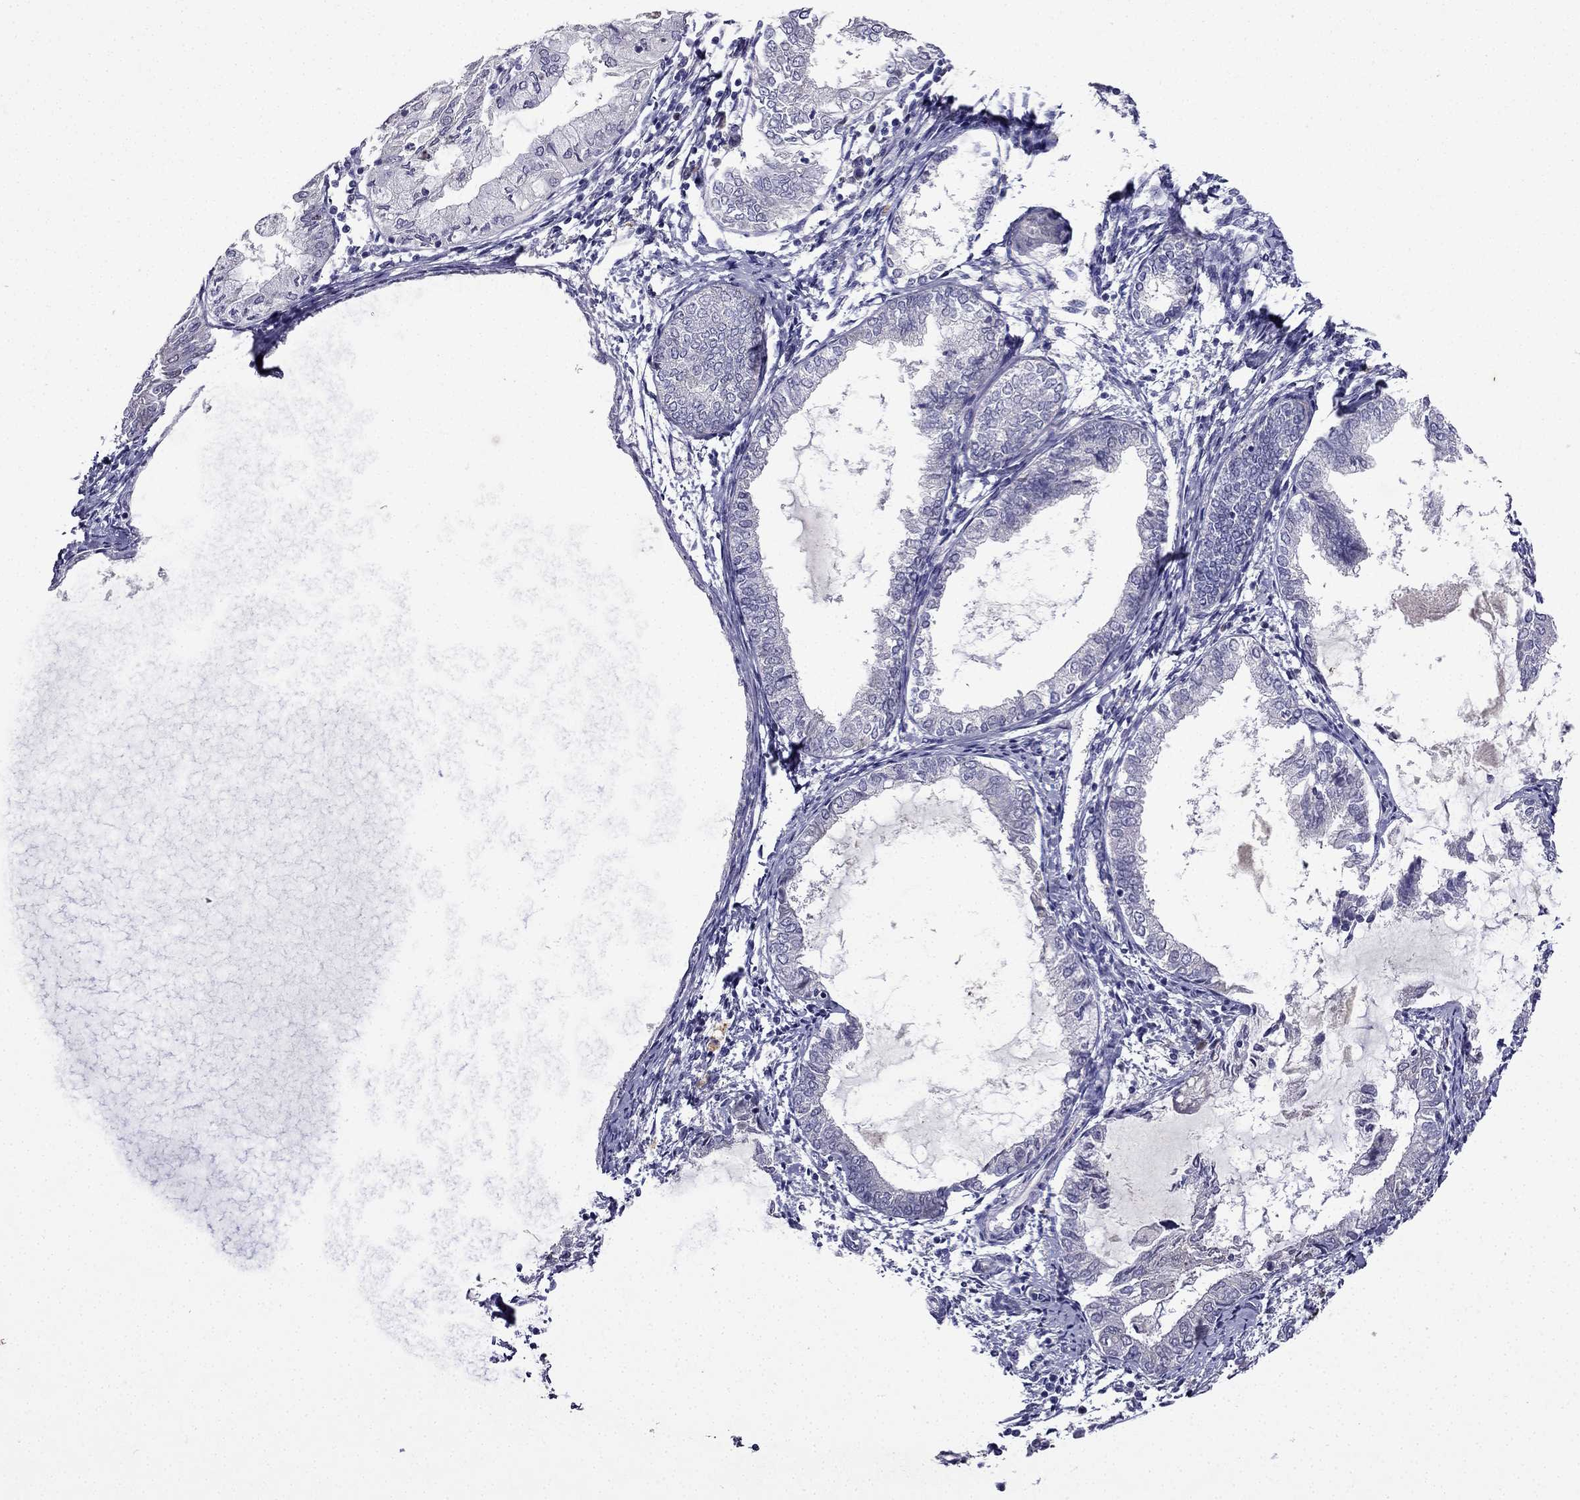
{"staining": {"intensity": "negative", "quantity": "none", "location": "none"}, "tissue": "endometrial cancer", "cell_type": "Tumor cells", "image_type": "cancer", "snomed": [{"axis": "morphology", "description": "Adenocarcinoma, NOS"}, {"axis": "topography", "description": "Endometrium"}], "caption": "Histopathology image shows no protein expression in tumor cells of endometrial cancer tissue.", "gene": "UHRF1", "patient": {"sex": "female", "age": 68}}